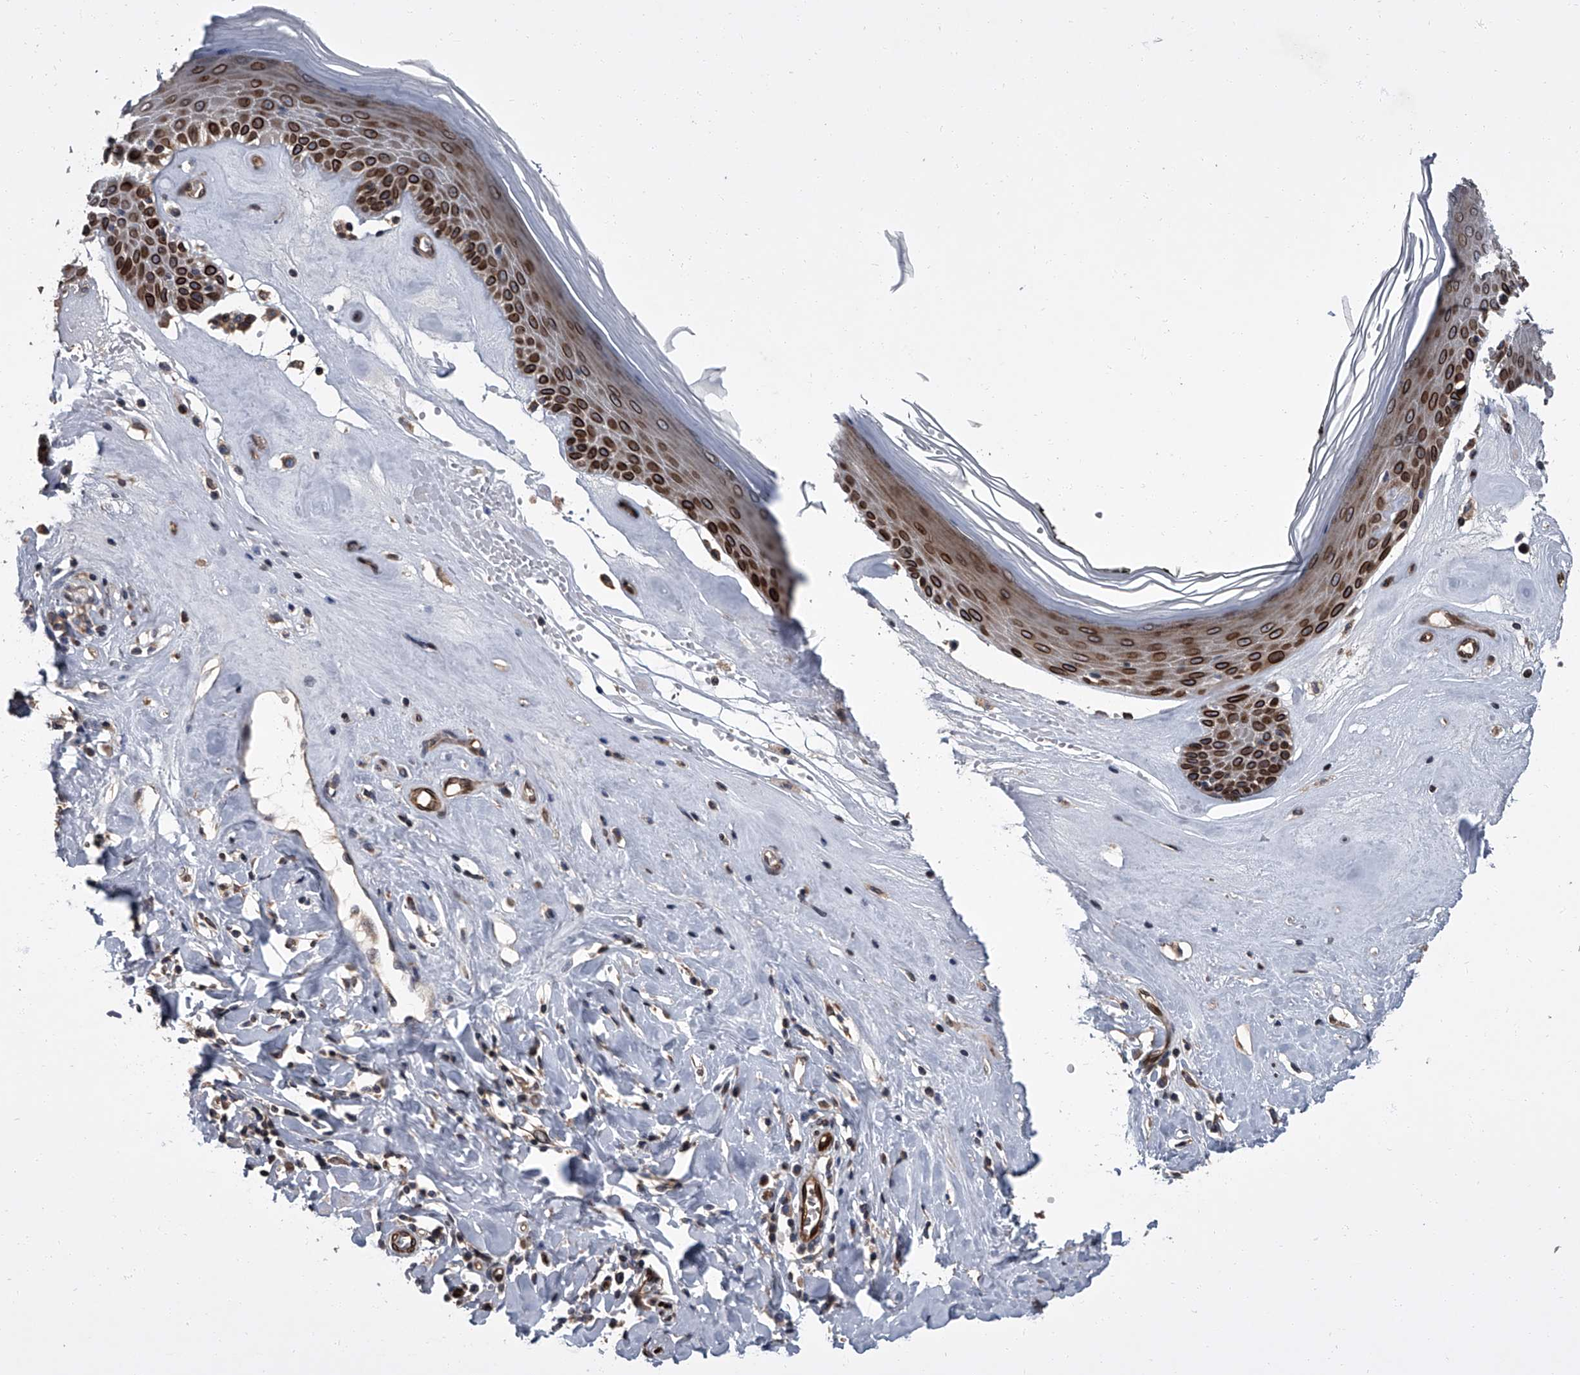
{"staining": {"intensity": "strong", "quantity": ">75%", "location": "cytoplasmic/membranous,nuclear"}, "tissue": "skin", "cell_type": "Epidermal cells", "image_type": "normal", "snomed": [{"axis": "morphology", "description": "Normal tissue, NOS"}, {"axis": "morphology", "description": "Inflammation, NOS"}, {"axis": "topography", "description": "Vulva"}], "caption": "Approximately >75% of epidermal cells in benign skin display strong cytoplasmic/membranous,nuclear protein expression as visualized by brown immunohistochemical staining.", "gene": "LRRC8C", "patient": {"sex": "female", "age": 84}}